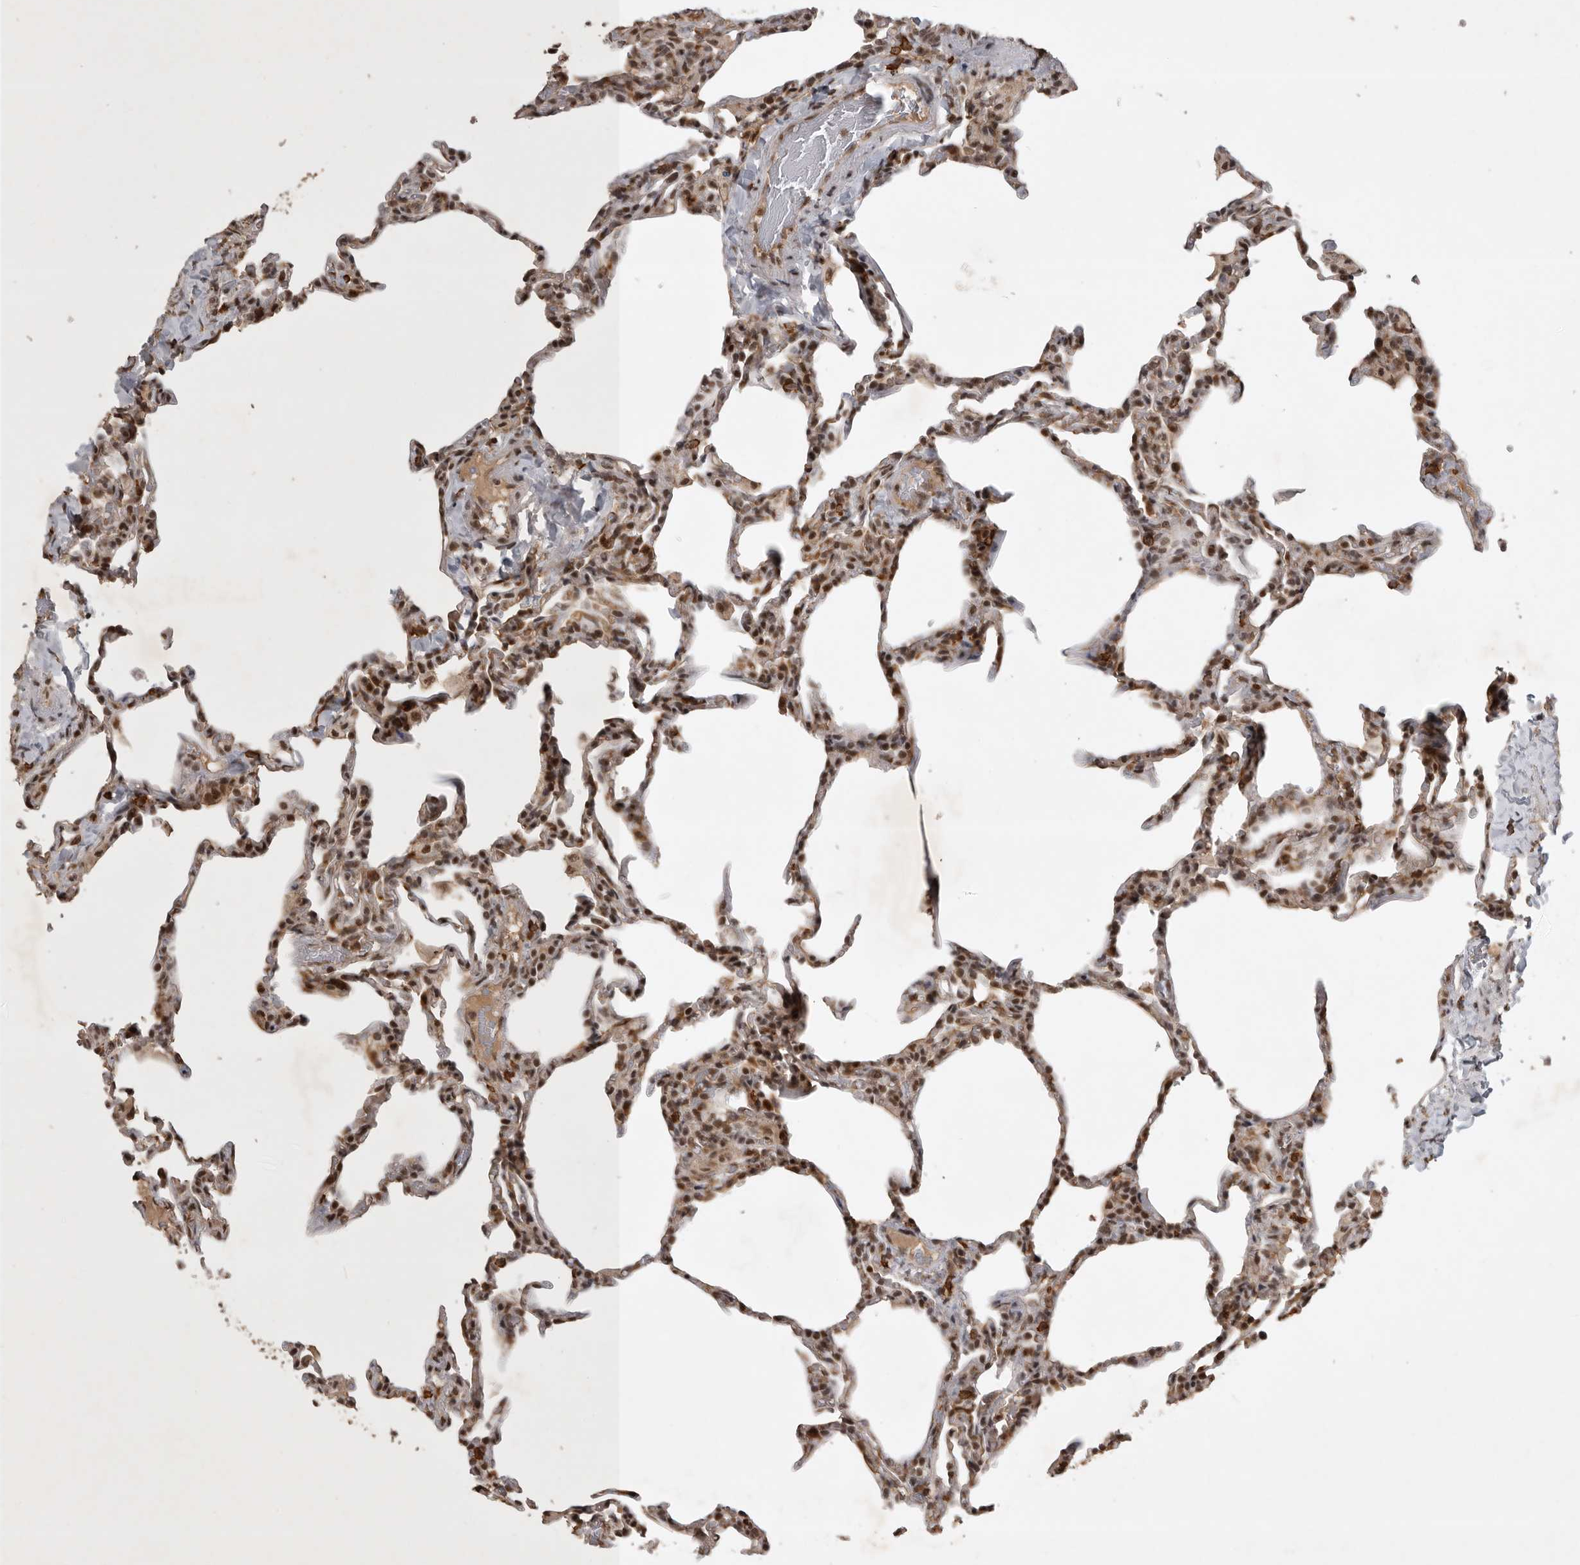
{"staining": {"intensity": "moderate", "quantity": "25%-75%", "location": "nuclear"}, "tissue": "lung", "cell_type": "Alveolar cells", "image_type": "normal", "snomed": [{"axis": "morphology", "description": "Normal tissue, NOS"}, {"axis": "topography", "description": "Lung"}], "caption": "DAB (3,3'-diaminobenzidine) immunohistochemical staining of normal human lung shows moderate nuclear protein positivity in approximately 25%-75% of alveolar cells.", "gene": "CBLL1", "patient": {"sex": "male", "age": 20}}